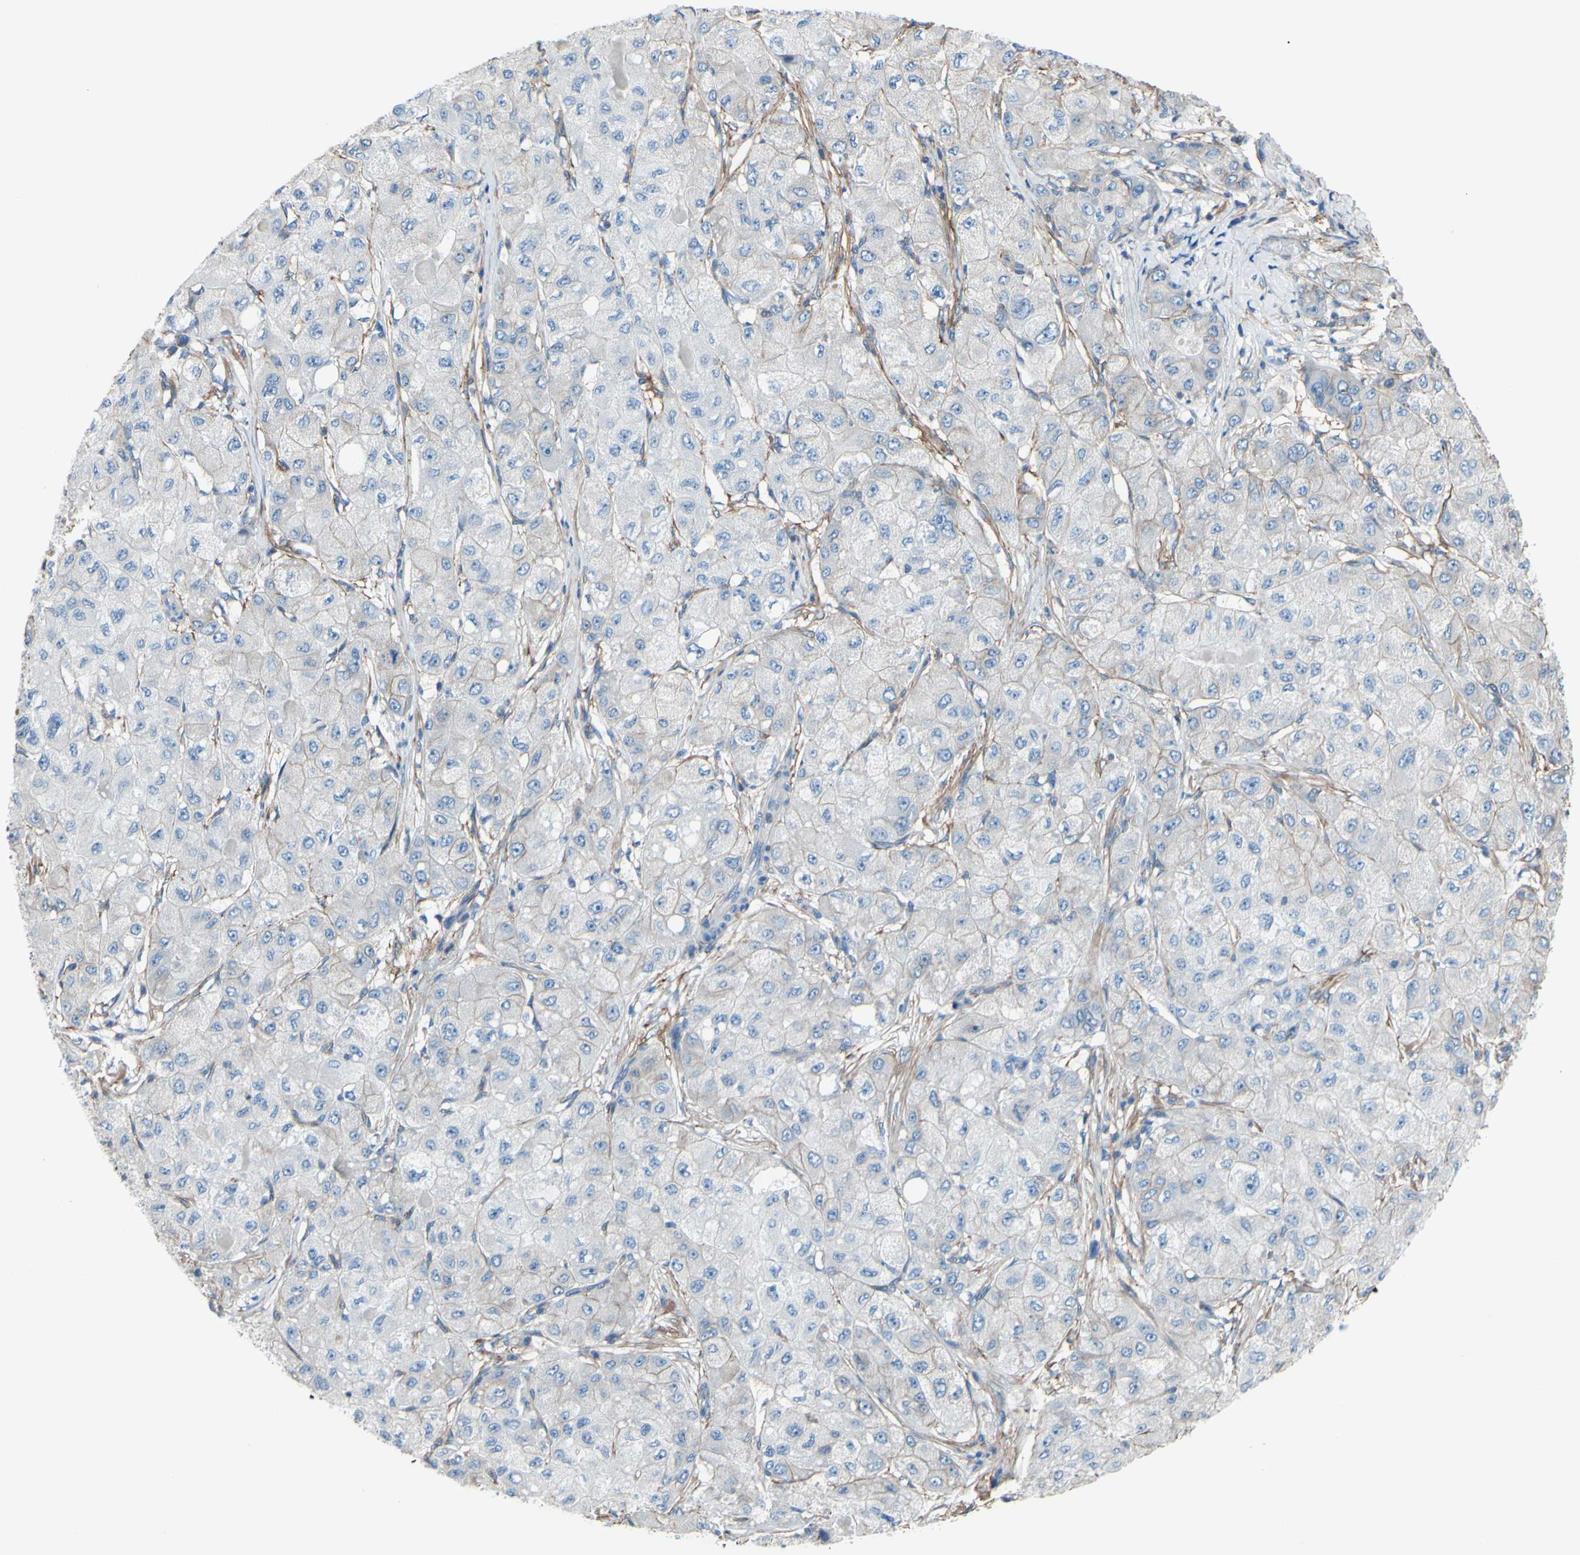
{"staining": {"intensity": "negative", "quantity": "none", "location": "none"}, "tissue": "liver cancer", "cell_type": "Tumor cells", "image_type": "cancer", "snomed": [{"axis": "morphology", "description": "Carcinoma, Hepatocellular, NOS"}, {"axis": "topography", "description": "Liver"}], "caption": "This is an immunohistochemistry image of liver hepatocellular carcinoma. There is no staining in tumor cells.", "gene": "ADD1", "patient": {"sex": "male", "age": 80}}